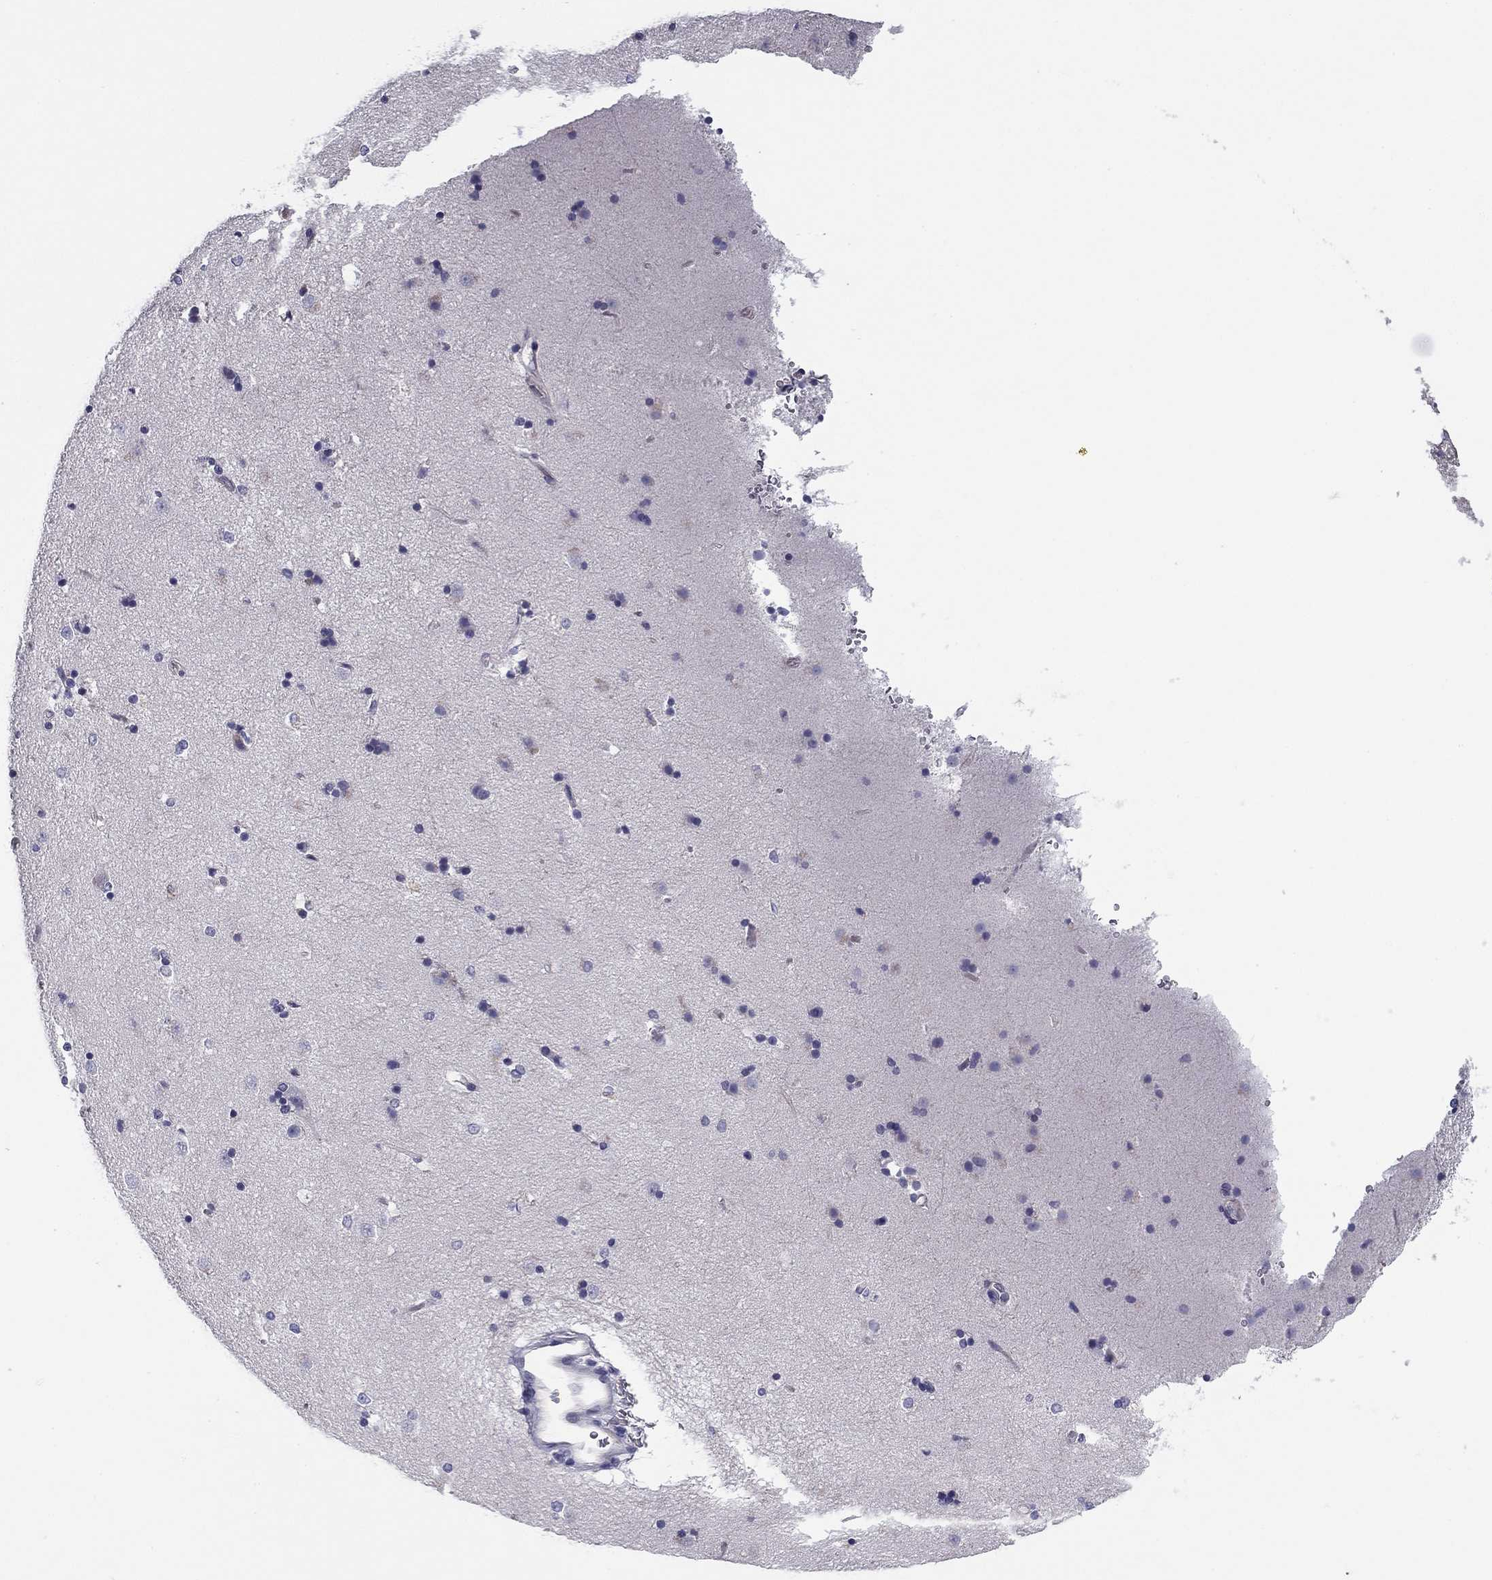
{"staining": {"intensity": "negative", "quantity": "none", "location": "none"}, "tissue": "caudate", "cell_type": "Glial cells", "image_type": "normal", "snomed": [{"axis": "morphology", "description": "Normal tissue, NOS"}, {"axis": "topography", "description": "Lateral ventricle wall"}], "caption": "Micrograph shows no significant protein expression in glial cells of unremarkable caudate. (DAB (3,3'-diaminobenzidine) immunohistochemistry (IHC) with hematoxylin counter stain).", "gene": "FLNC", "patient": {"sex": "male", "age": 51}}